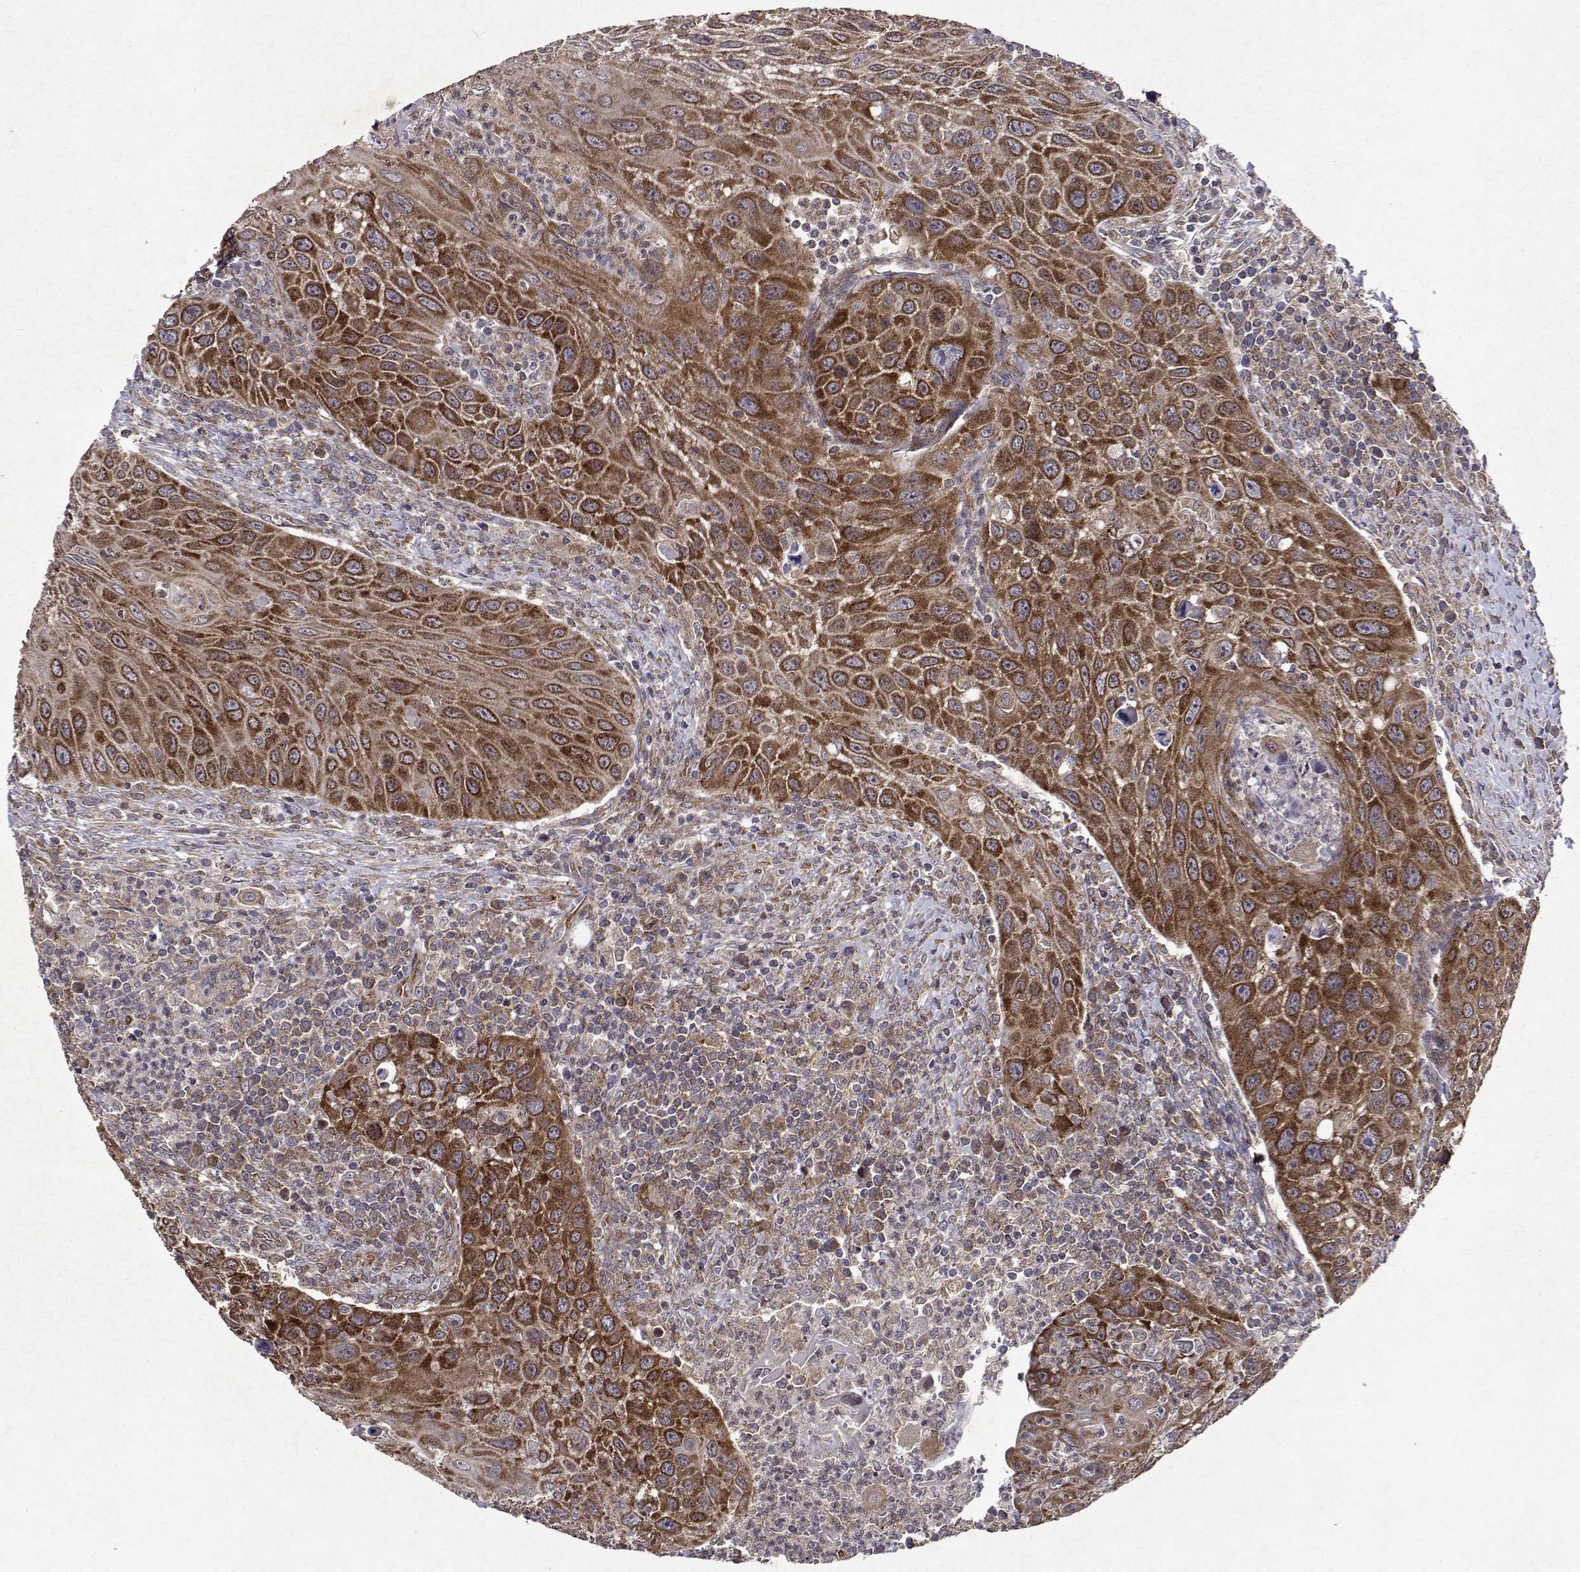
{"staining": {"intensity": "strong", "quantity": ">75%", "location": "cytoplasmic/membranous"}, "tissue": "head and neck cancer", "cell_type": "Tumor cells", "image_type": "cancer", "snomed": [{"axis": "morphology", "description": "Squamous cell carcinoma, NOS"}, {"axis": "topography", "description": "Head-Neck"}], "caption": "High-magnification brightfield microscopy of head and neck cancer (squamous cell carcinoma) stained with DAB (brown) and counterstained with hematoxylin (blue). tumor cells exhibit strong cytoplasmic/membranous positivity is identified in about>75% of cells. (DAB IHC with brightfield microscopy, high magnification).", "gene": "TARBP2", "patient": {"sex": "male", "age": 69}}